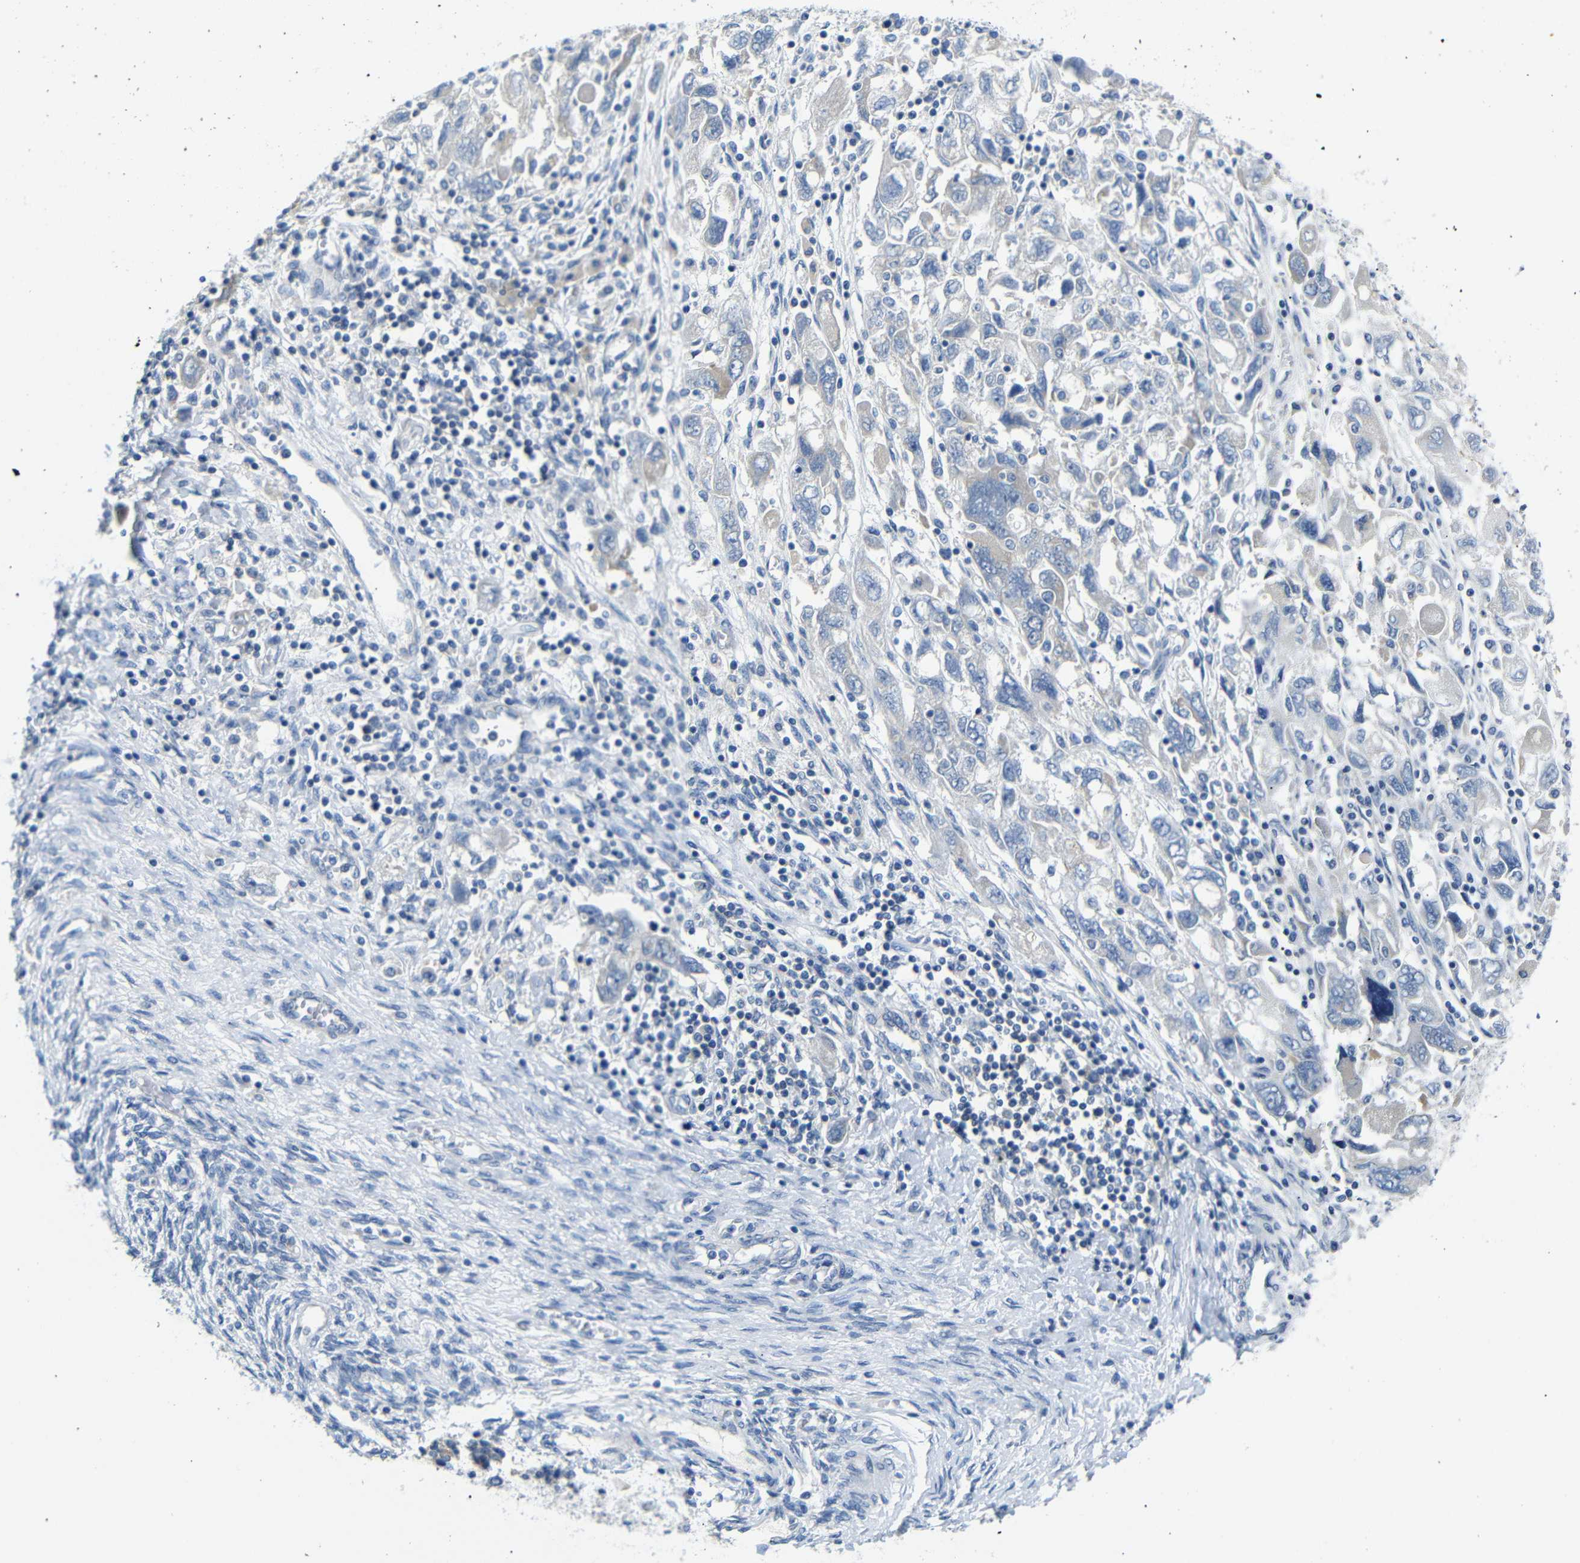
{"staining": {"intensity": "negative", "quantity": "none", "location": "none"}, "tissue": "ovarian cancer", "cell_type": "Tumor cells", "image_type": "cancer", "snomed": [{"axis": "morphology", "description": "Carcinoma, NOS"}, {"axis": "morphology", "description": "Cystadenocarcinoma, serous, NOS"}, {"axis": "topography", "description": "Ovary"}], "caption": "This image is of ovarian carcinoma stained with IHC to label a protein in brown with the nuclei are counter-stained blue. There is no staining in tumor cells.", "gene": "DCP1A", "patient": {"sex": "female", "age": 69}}